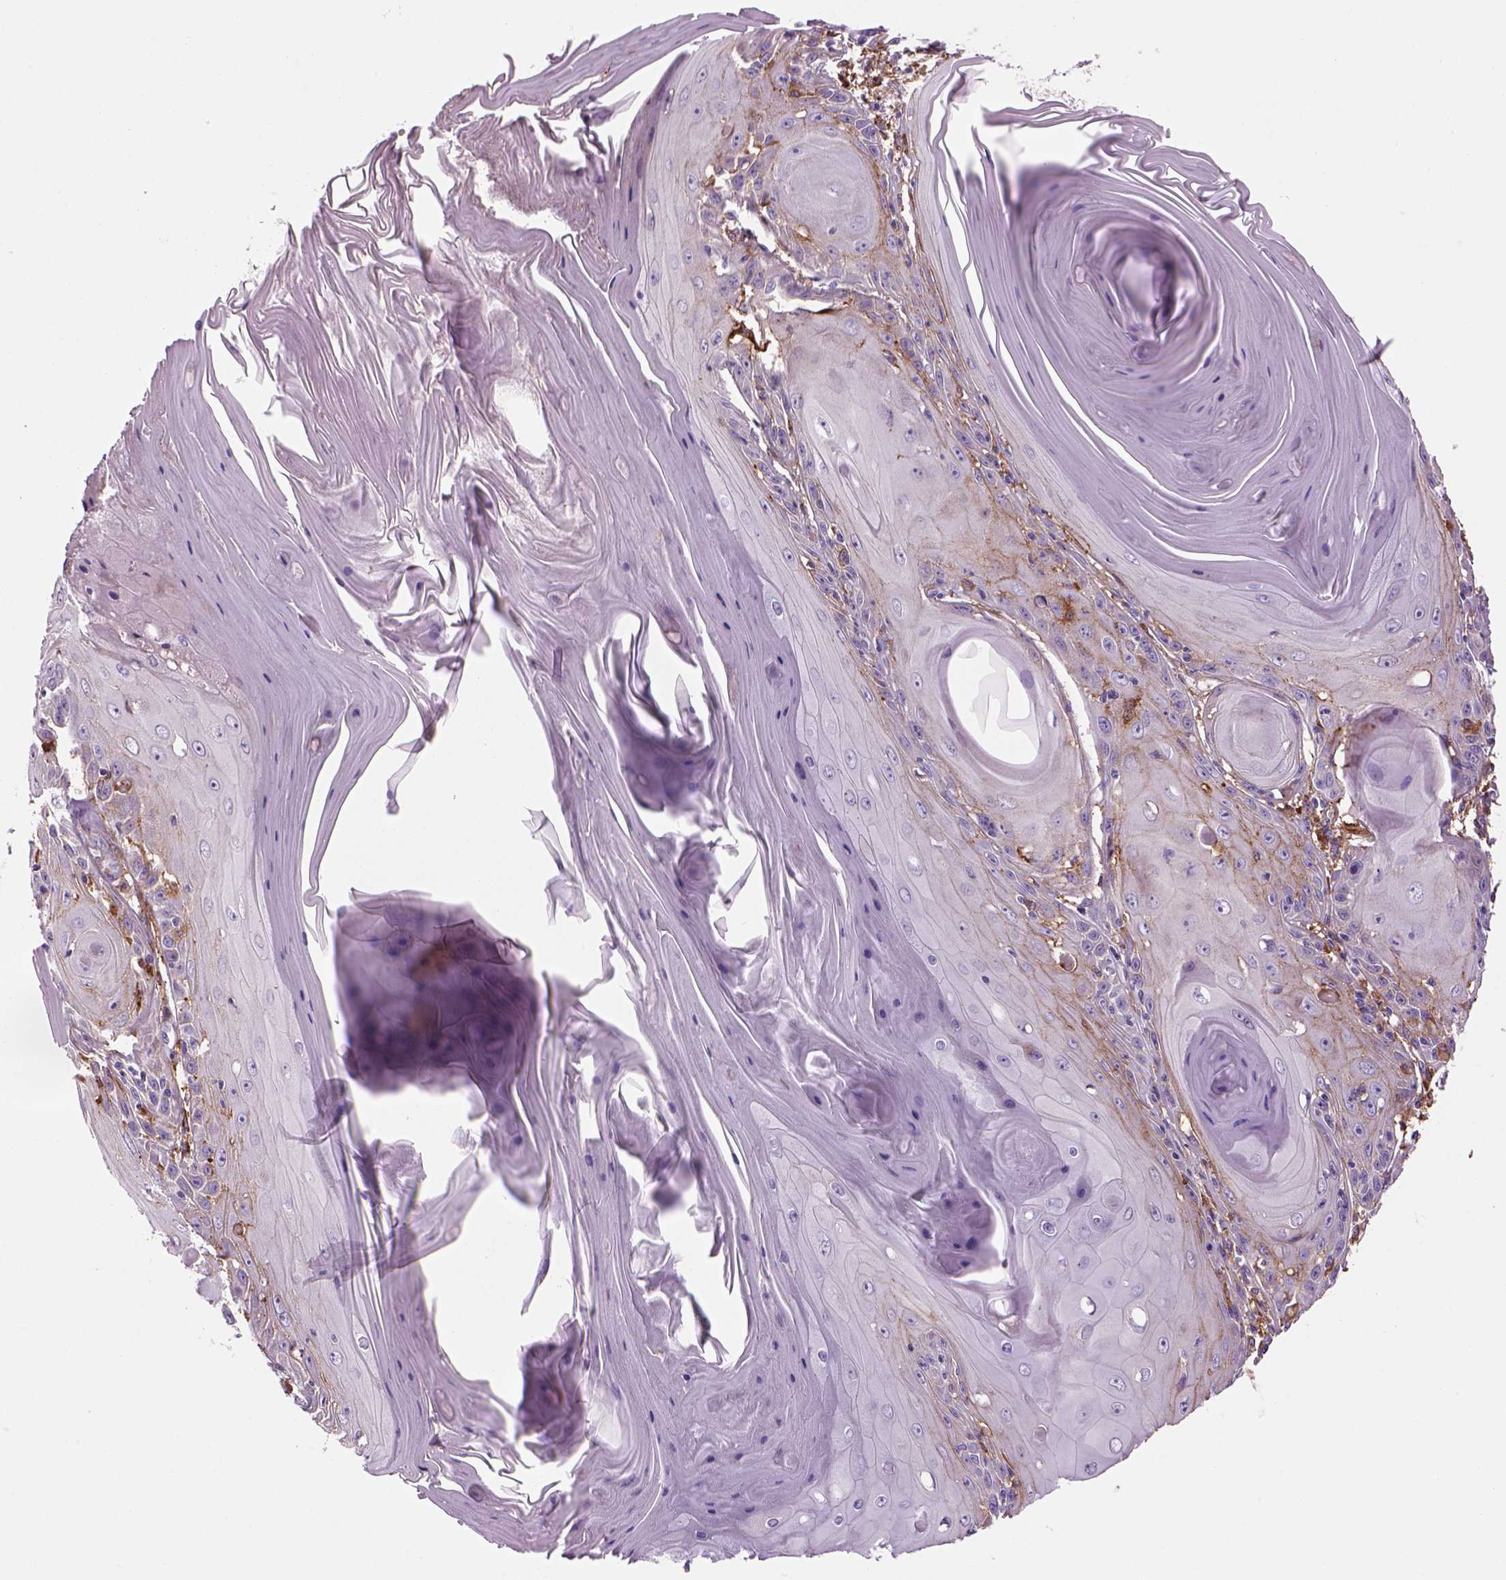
{"staining": {"intensity": "moderate", "quantity": "25%-75%", "location": "cytoplasmic/membranous"}, "tissue": "skin cancer", "cell_type": "Tumor cells", "image_type": "cancer", "snomed": [{"axis": "morphology", "description": "Squamous cell carcinoma, NOS"}, {"axis": "topography", "description": "Skin"}, {"axis": "topography", "description": "Vulva"}], "caption": "DAB (3,3'-diaminobenzidine) immunohistochemical staining of human skin squamous cell carcinoma demonstrates moderate cytoplasmic/membranous protein expression in about 25%-75% of tumor cells.", "gene": "MARCKS", "patient": {"sex": "female", "age": 85}}